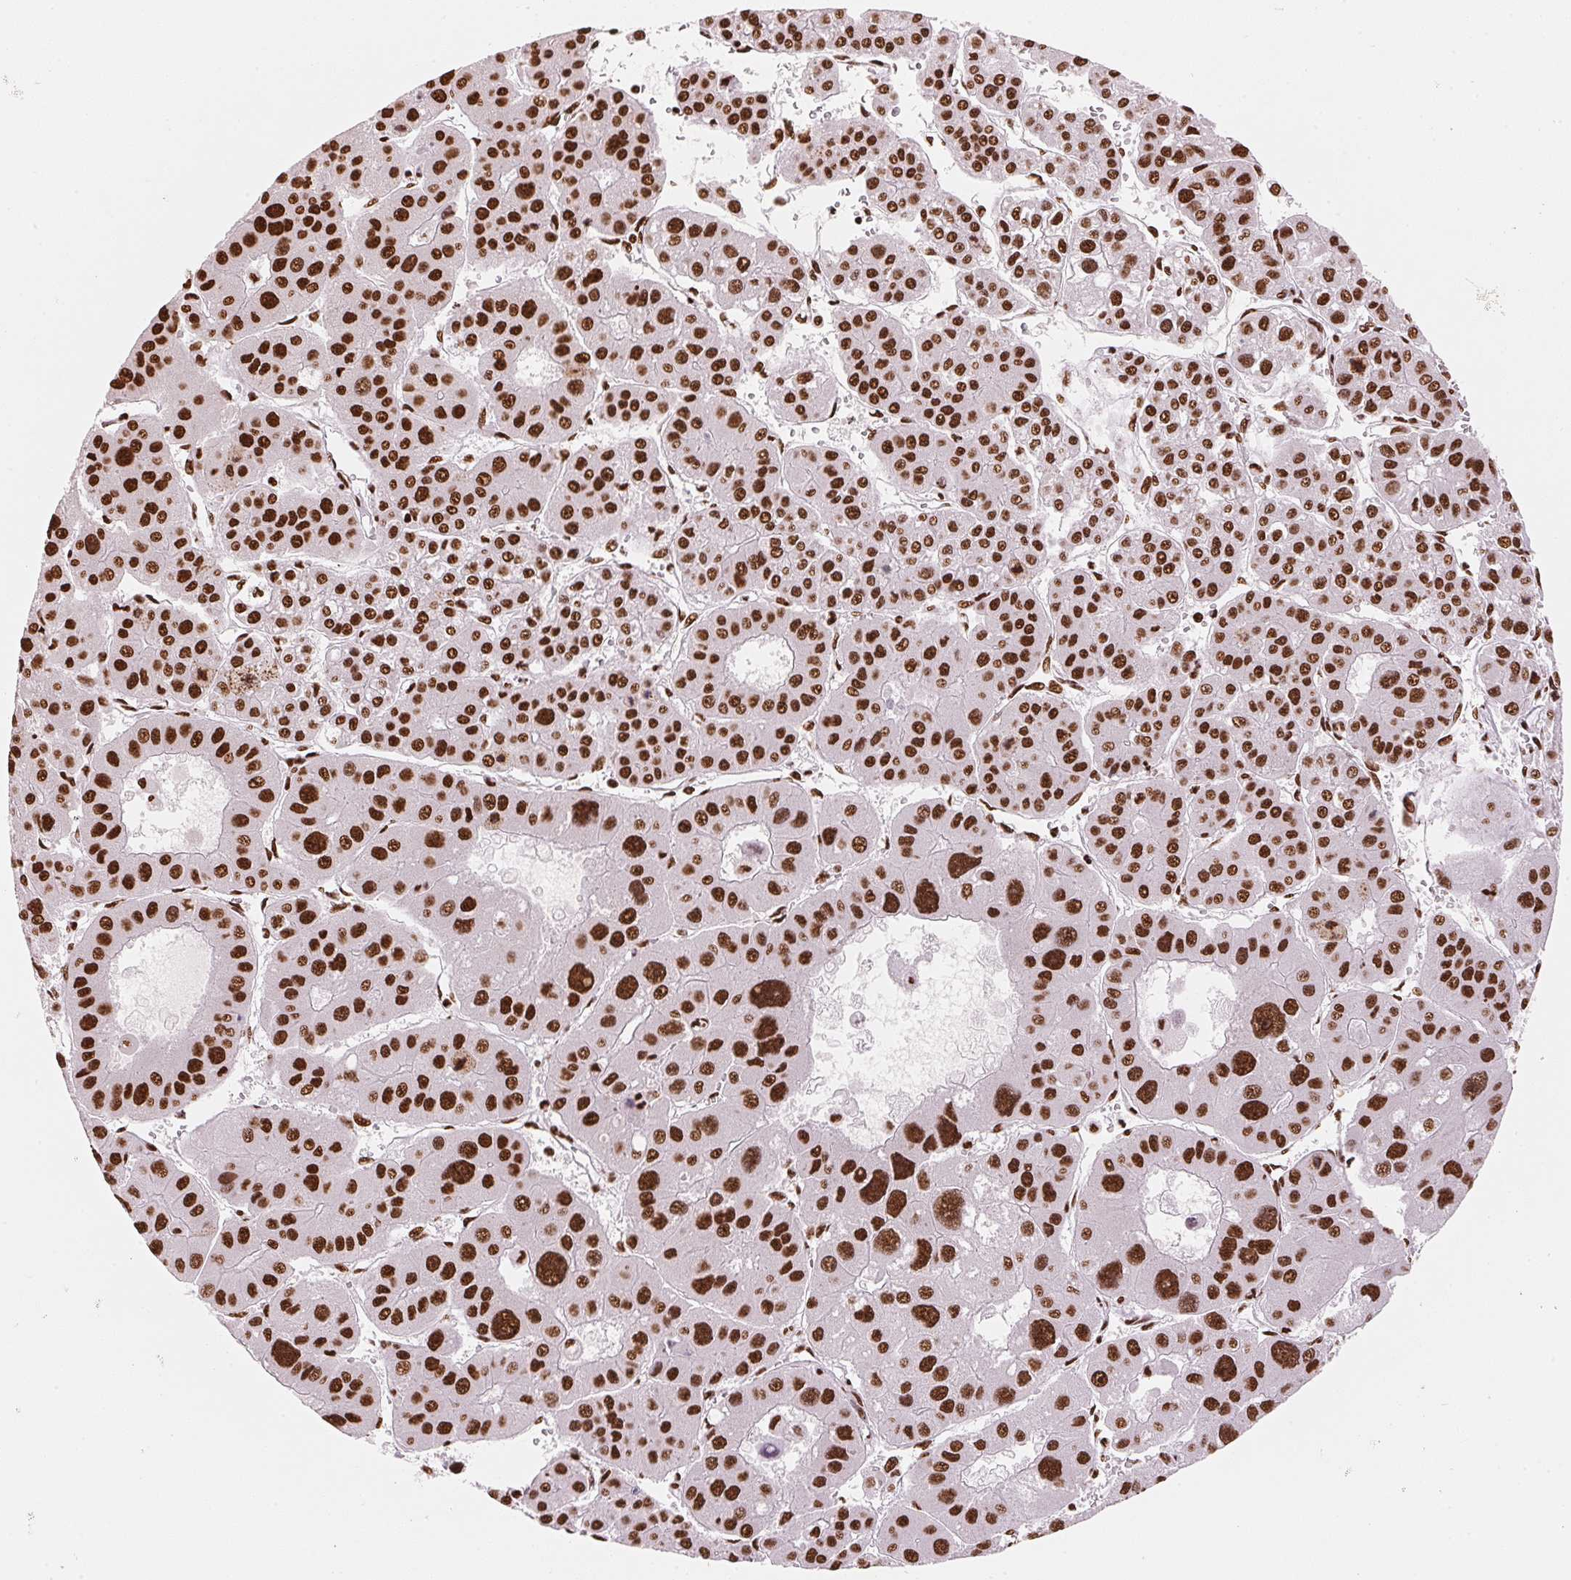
{"staining": {"intensity": "strong", "quantity": ">75%", "location": "nuclear"}, "tissue": "liver cancer", "cell_type": "Tumor cells", "image_type": "cancer", "snomed": [{"axis": "morphology", "description": "Carcinoma, Hepatocellular, NOS"}, {"axis": "topography", "description": "Liver"}], "caption": "An IHC photomicrograph of tumor tissue is shown. Protein staining in brown shows strong nuclear positivity in hepatocellular carcinoma (liver) within tumor cells.", "gene": "NXF1", "patient": {"sex": "male", "age": 73}}